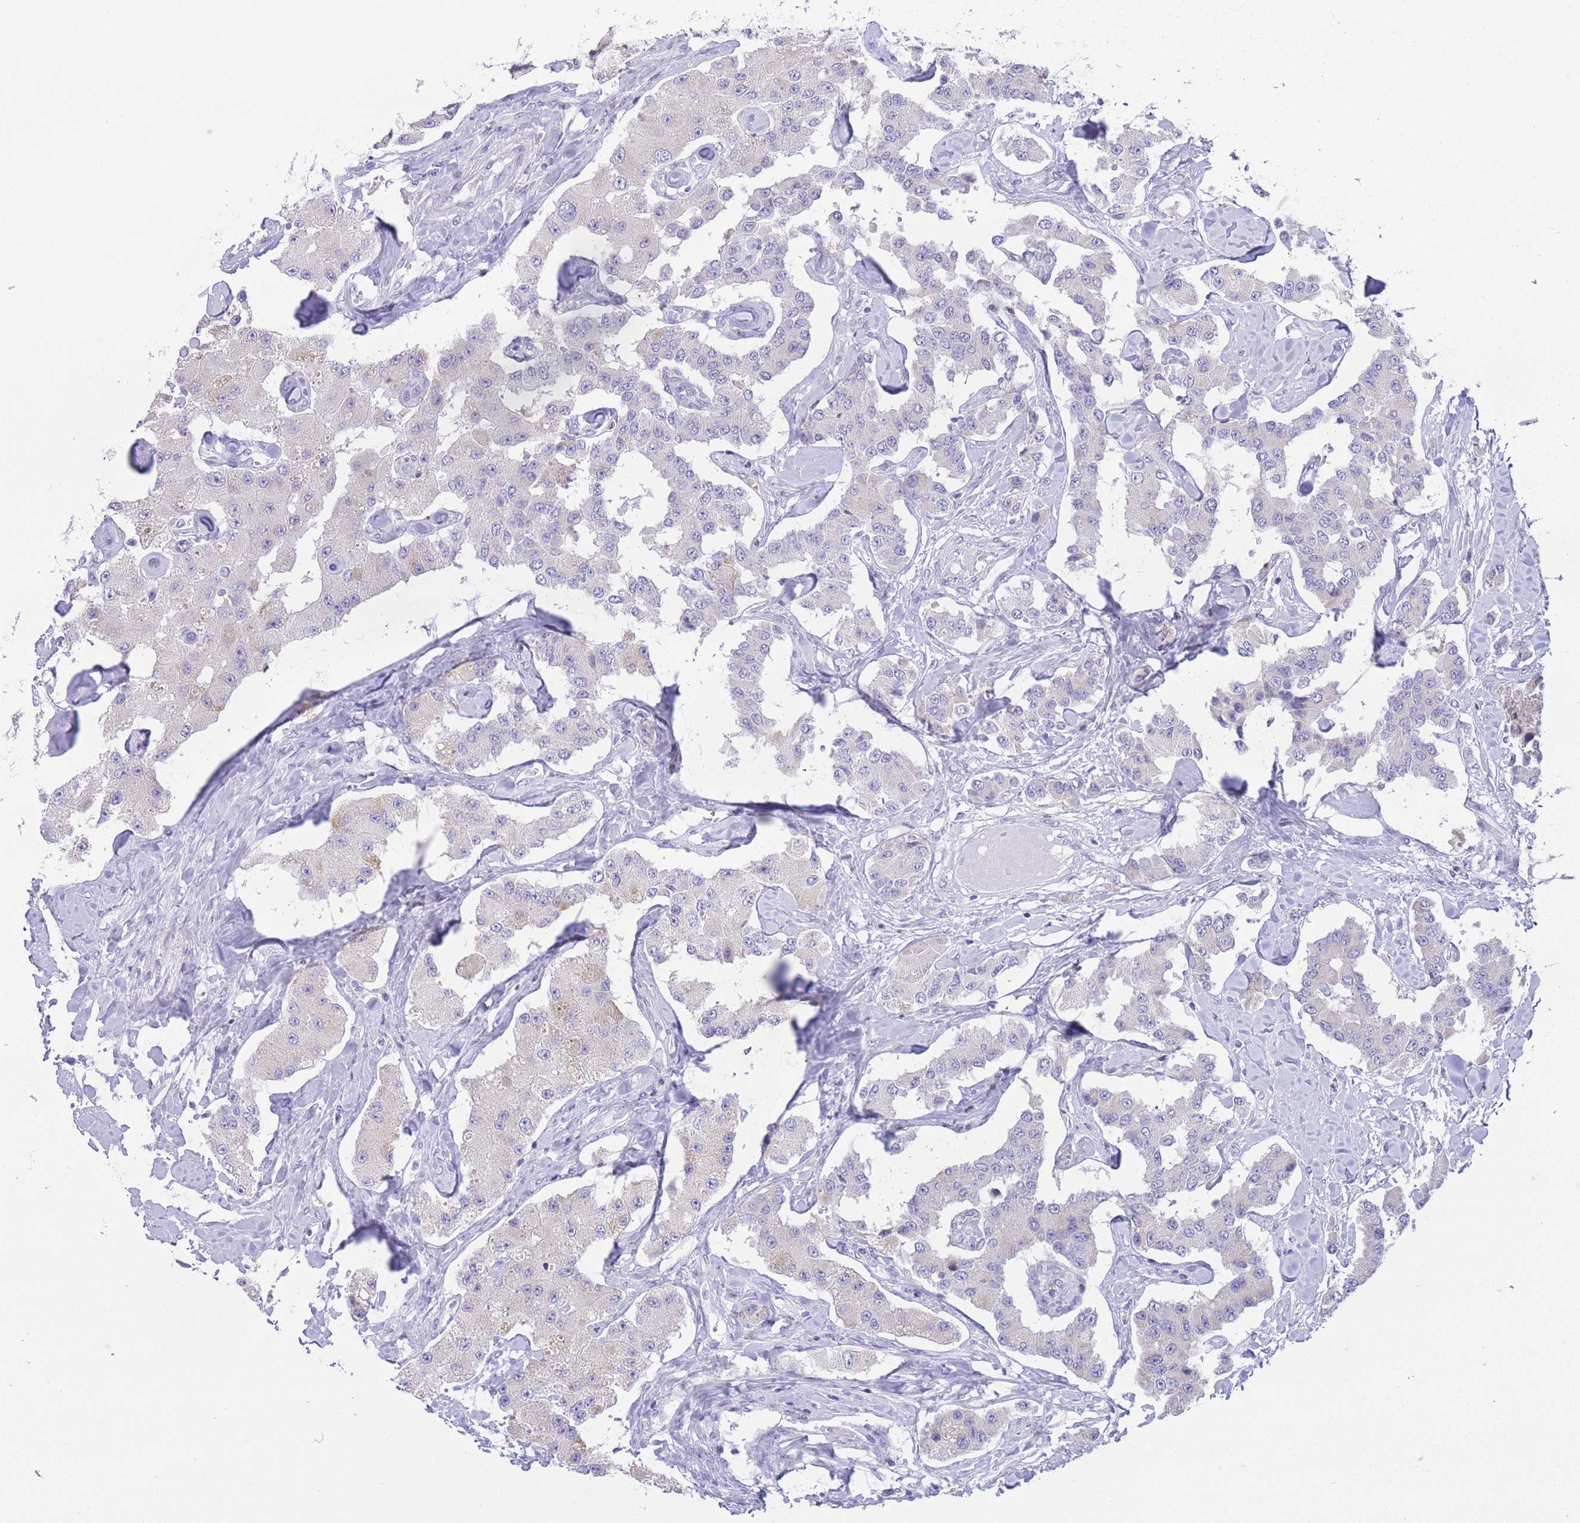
{"staining": {"intensity": "negative", "quantity": "none", "location": "none"}, "tissue": "carcinoid", "cell_type": "Tumor cells", "image_type": "cancer", "snomed": [{"axis": "morphology", "description": "Carcinoid, malignant, NOS"}, {"axis": "topography", "description": "Pancreas"}], "caption": "Carcinoid stained for a protein using immunohistochemistry exhibits no staining tumor cells.", "gene": "RPL39L", "patient": {"sex": "male", "age": 41}}